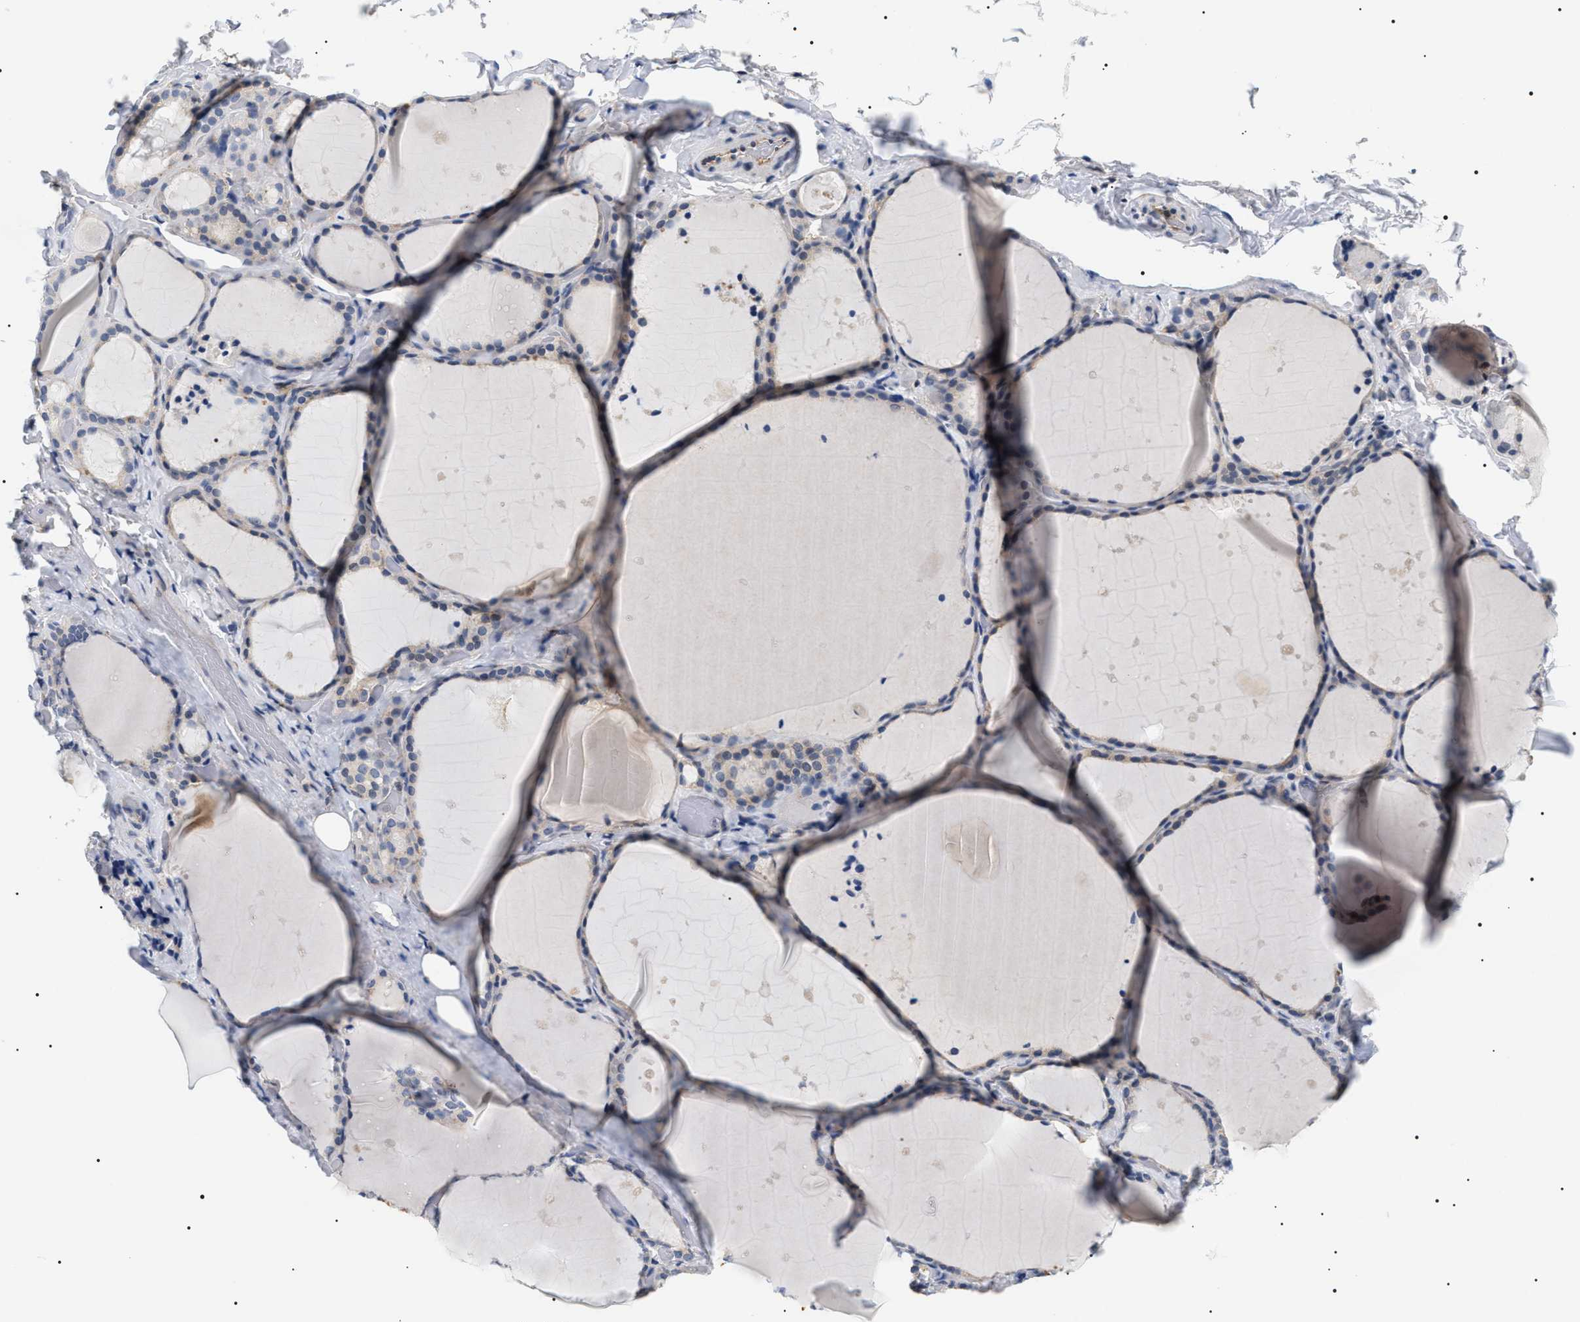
{"staining": {"intensity": "weak", "quantity": "<25%", "location": "cytoplasmic/membranous"}, "tissue": "thyroid gland", "cell_type": "Glandular cells", "image_type": "normal", "snomed": [{"axis": "morphology", "description": "Normal tissue, NOS"}, {"axis": "topography", "description": "Thyroid gland"}], "caption": "The IHC micrograph has no significant expression in glandular cells of thyroid gland. Brightfield microscopy of immunohistochemistry (IHC) stained with DAB (3,3'-diaminobenzidine) (brown) and hematoxylin (blue), captured at high magnification.", "gene": "HSD17B11", "patient": {"sex": "female", "age": 44}}